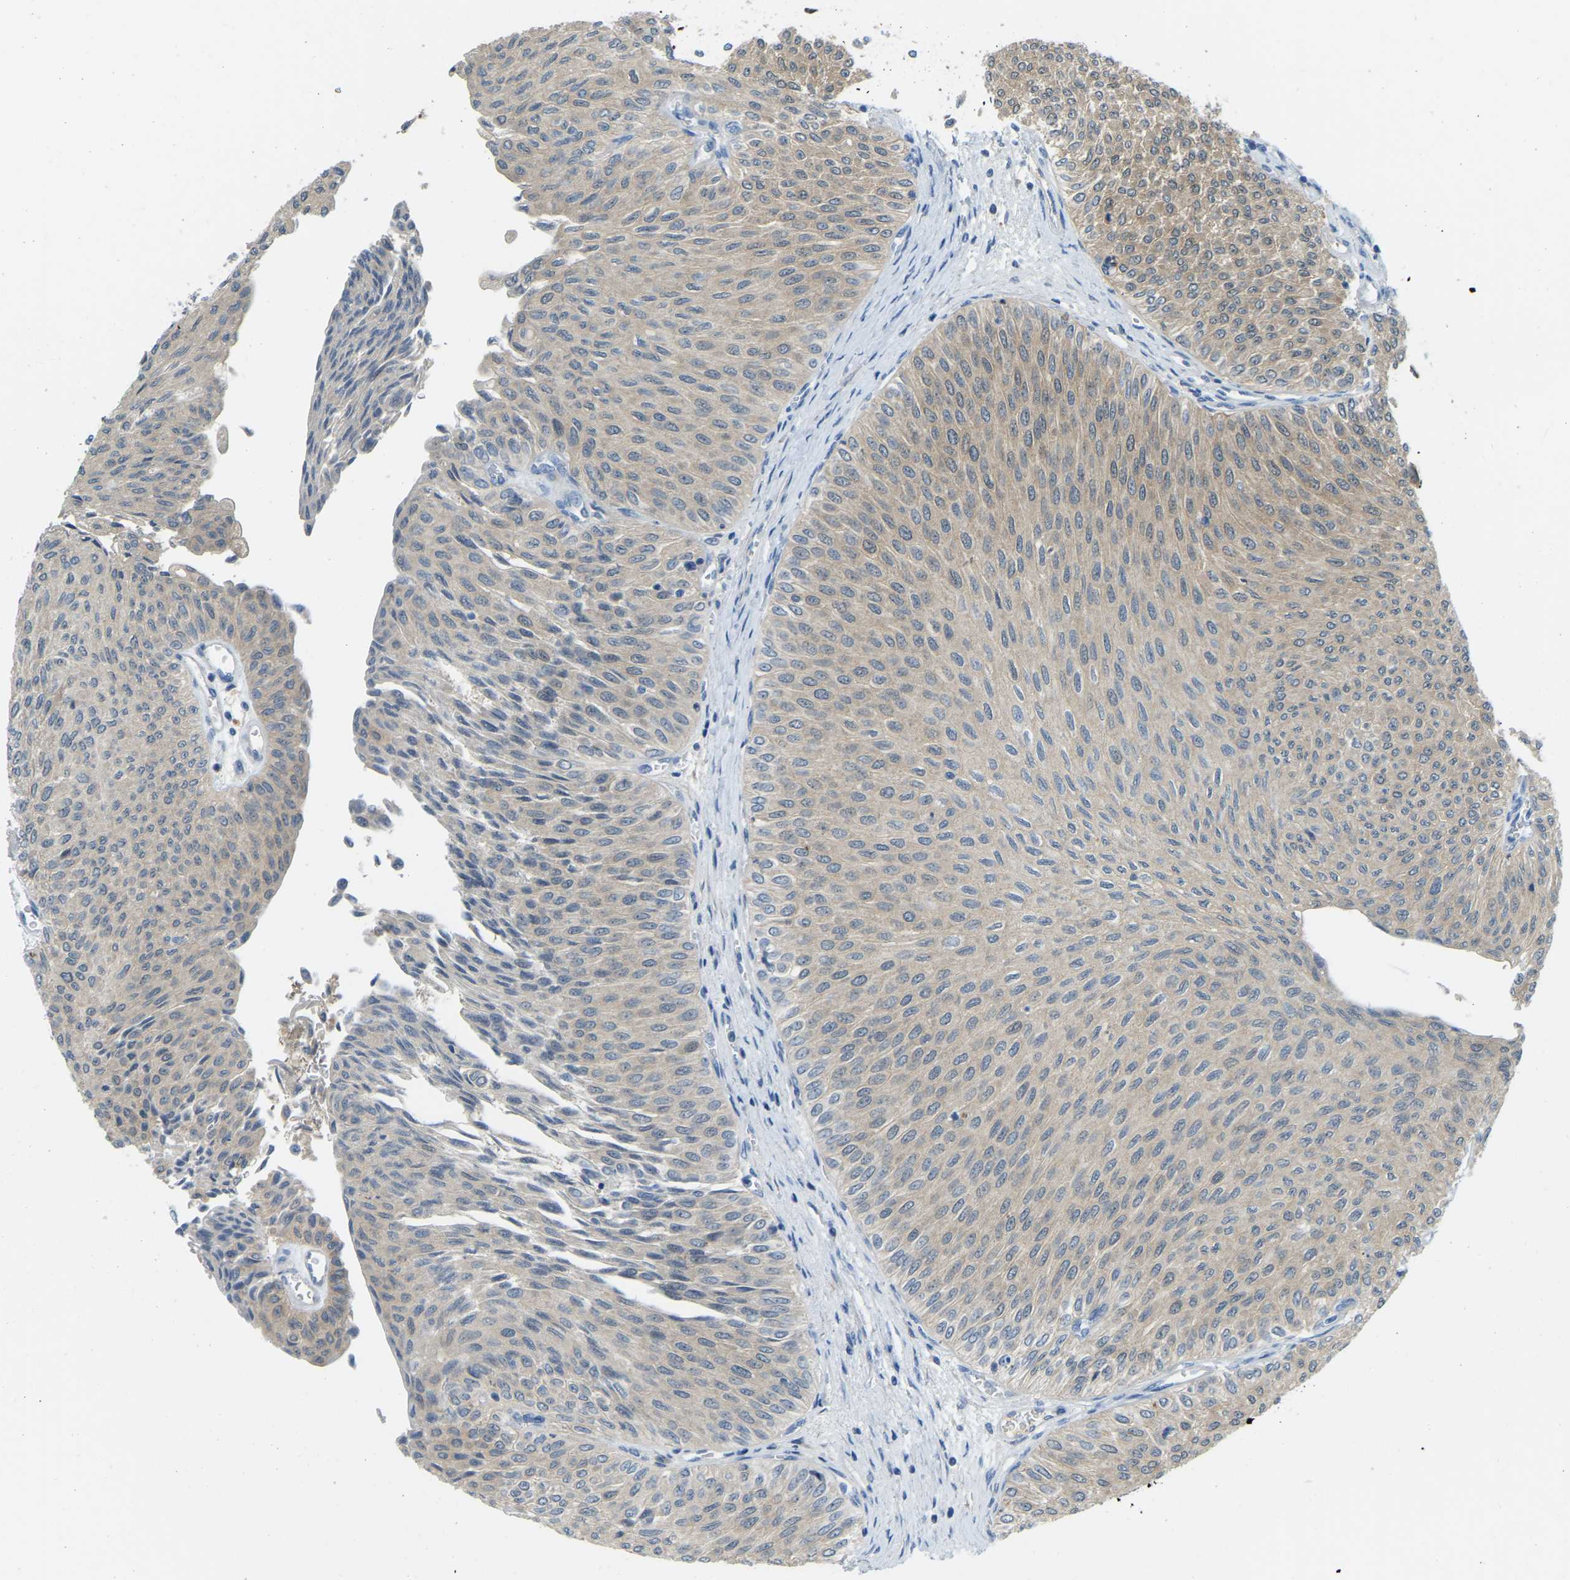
{"staining": {"intensity": "weak", "quantity": ">75%", "location": "cytoplasmic/membranous"}, "tissue": "urothelial cancer", "cell_type": "Tumor cells", "image_type": "cancer", "snomed": [{"axis": "morphology", "description": "Urothelial carcinoma, Low grade"}, {"axis": "topography", "description": "Urinary bladder"}], "caption": "The photomicrograph displays a brown stain indicating the presence of a protein in the cytoplasmic/membranous of tumor cells in low-grade urothelial carcinoma. The staining was performed using DAB (3,3'-diaminobenzidine), with brown indicating positive protein expression. Nuclei are stained blue with hematoxylin.", "gene": "NME8", "patient": {"sex": "male", "age": 78}}